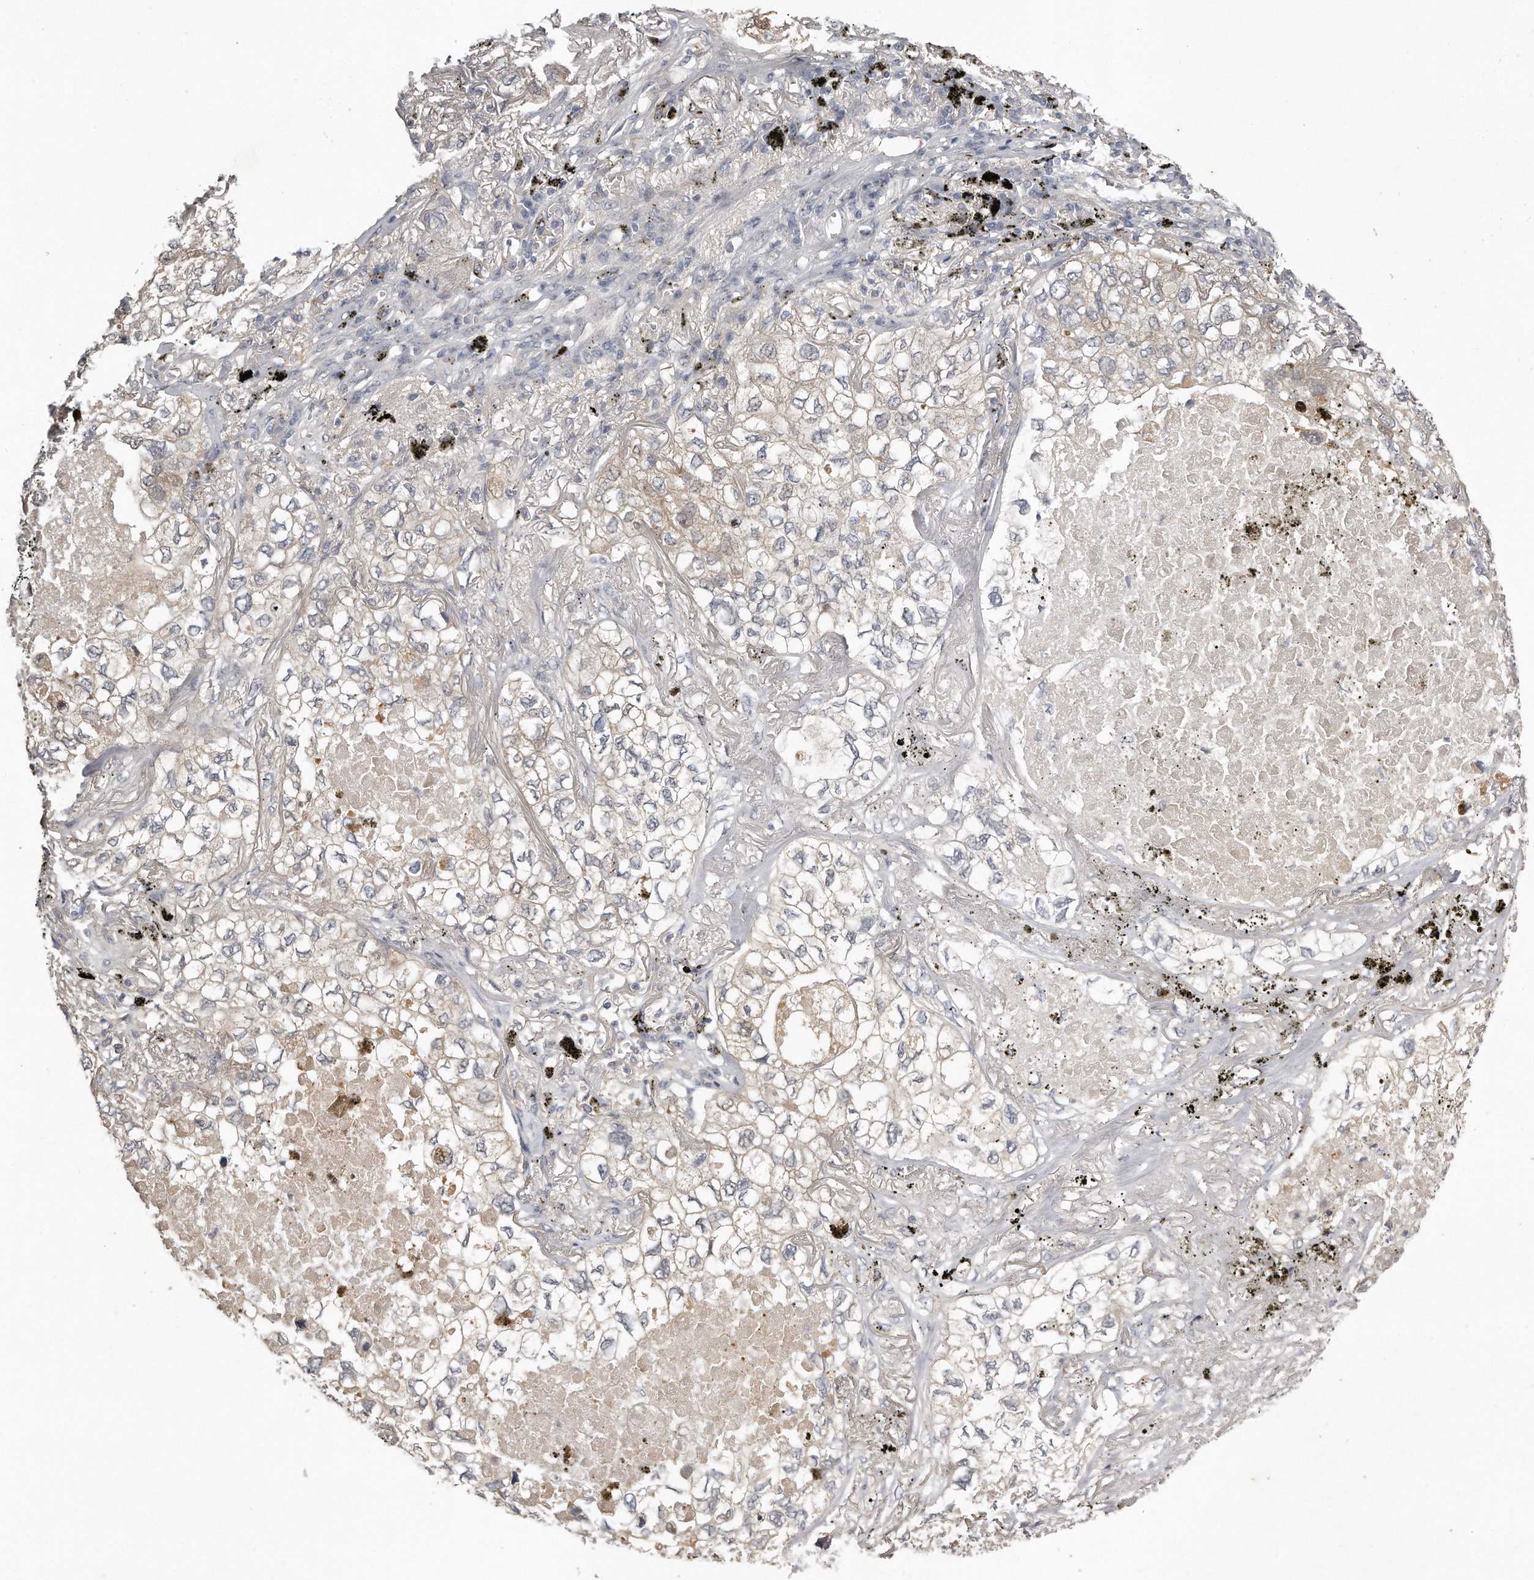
{"staining": {"intensity": "negative", "quantity": "none", "location": "none"}, "tissue": "lung cancer", "cell_type": "Tumor cells", "image_type": "cancer", "snomed": [{"axis": "morphology", "description": "Adenocarcinoma, NOS"}, {"axis": "topography", "description": "Lung"}], "caption": "Photomicrograph shows no protein positivity in tumor cells of lung adenocarcinoma tissue.", "gene": "GGCT", "patient": {"sex": "male", "age": 65}}